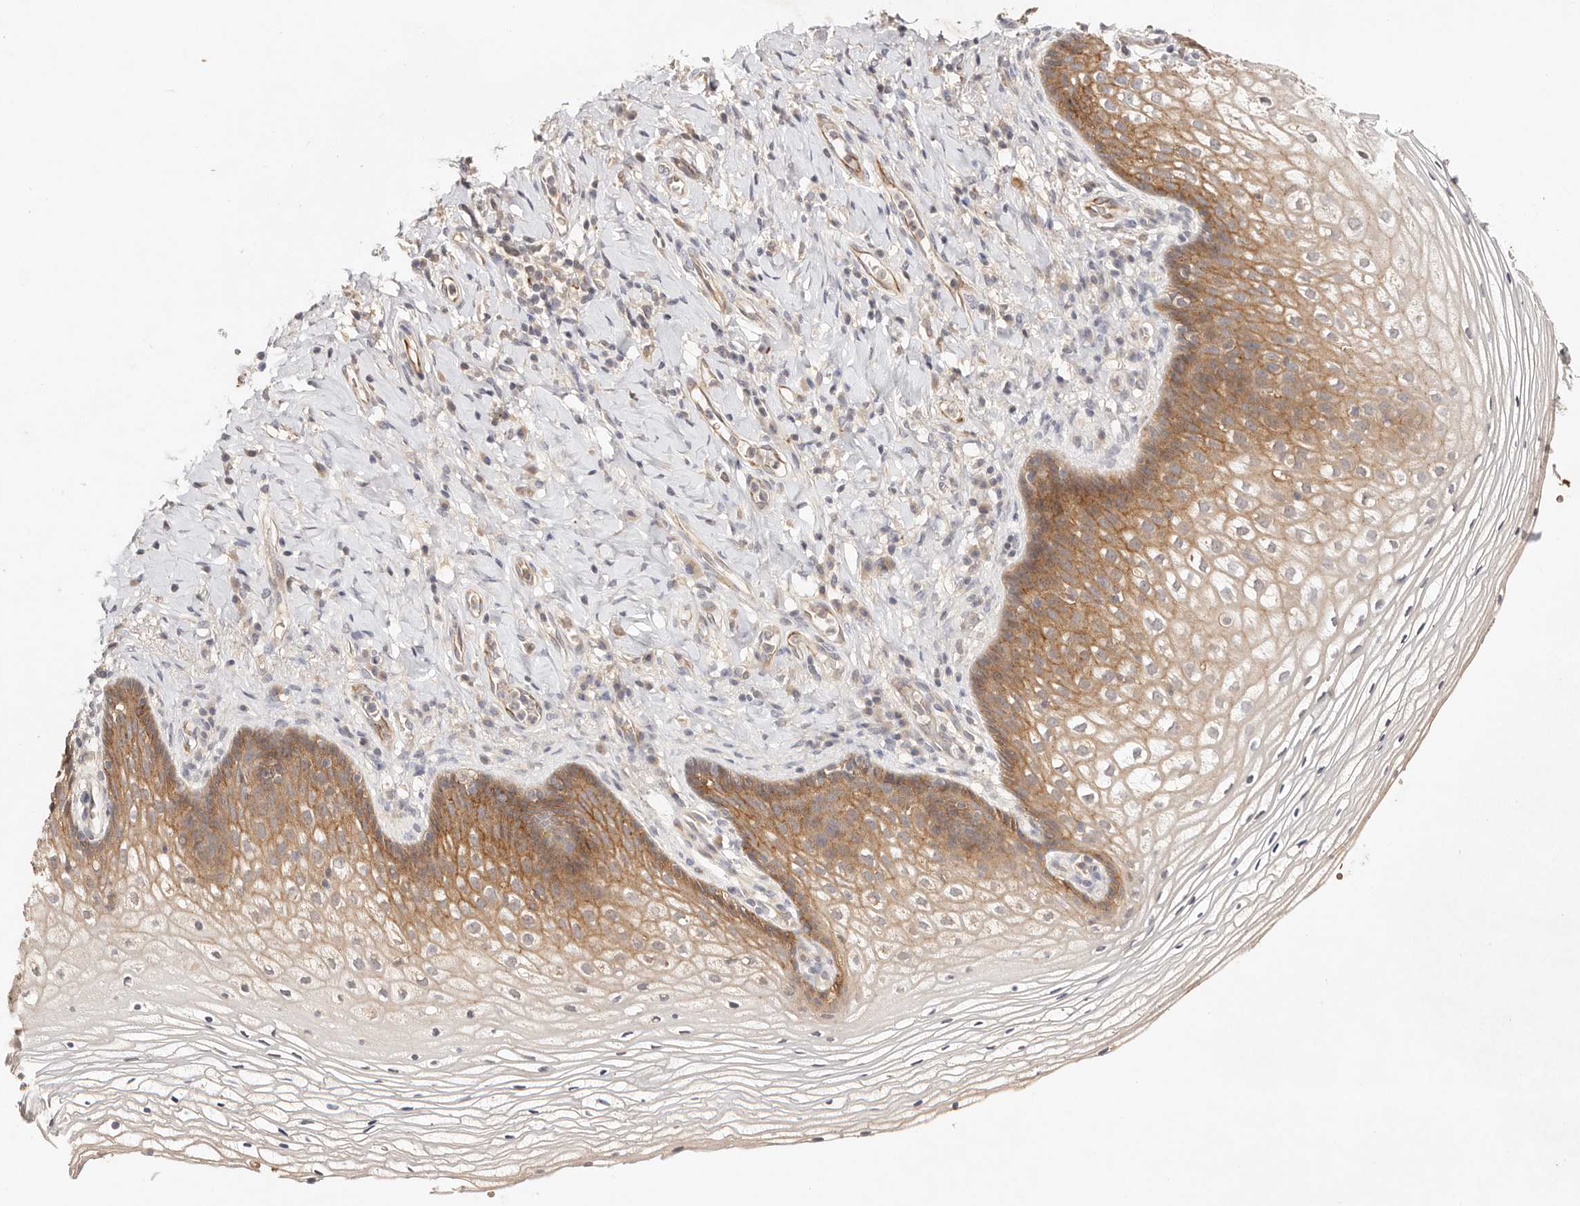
{"staining": {"intensity": "moderate", "quantity": "25%-75%", "location": "cytoplasmic/membranous"}, "tissue": "vagina", "cell_type": "Squamous epithelial cells", "image_type": "normal", "snomed": [{"axis": "morphology", "description": "Normal tissue, NOS"}, {"axis": "topography", "description": "Vagina"}], "caption": "Immunohistochemistry histopathology image of benign vagina stained for a protein (brown), which exhibits medium levels of moderate cytoplasmic/membranous positivity in approximately 25%-75% of squamous epithelial cells.", "gene": "CXADR", "patient": {"sex": "female", "age": 60}}